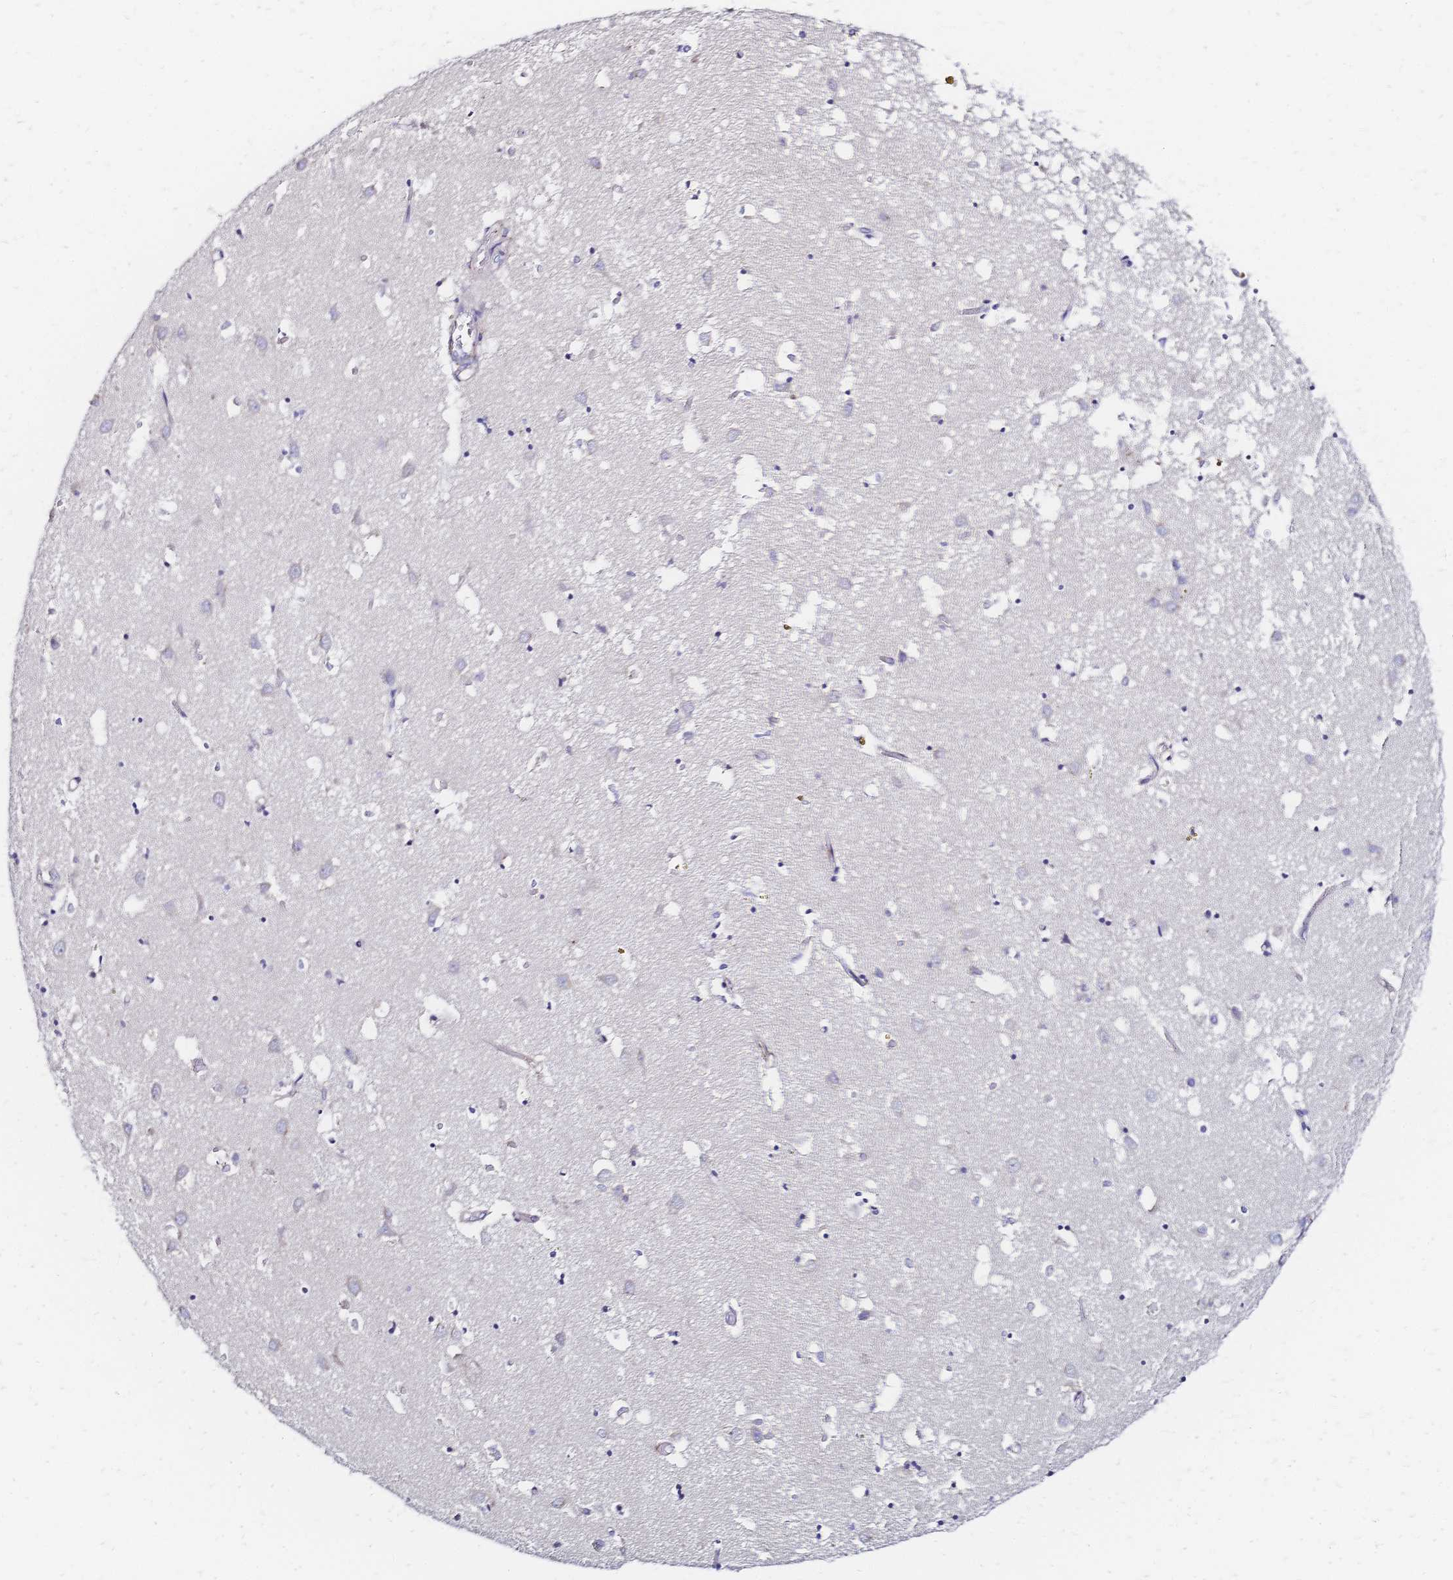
{"staining": {"intensity": "negative", "quantity": "none", "location": "none"}, "tissue": "caudate", "cell_type": "Glial cells", "image_type": "normal", "snomed": [{"axis": "morphology", "description": "Normal tissue, NOS"}, {"axis": "topography", "description": "Lateral ventricle wall"}], "caption": "Histopathology image shows no significant protein positivity in glial cells of unremarkable caudate.", "gene": "SLC5A1", "patient": {"sex": "male", "age": 70}}